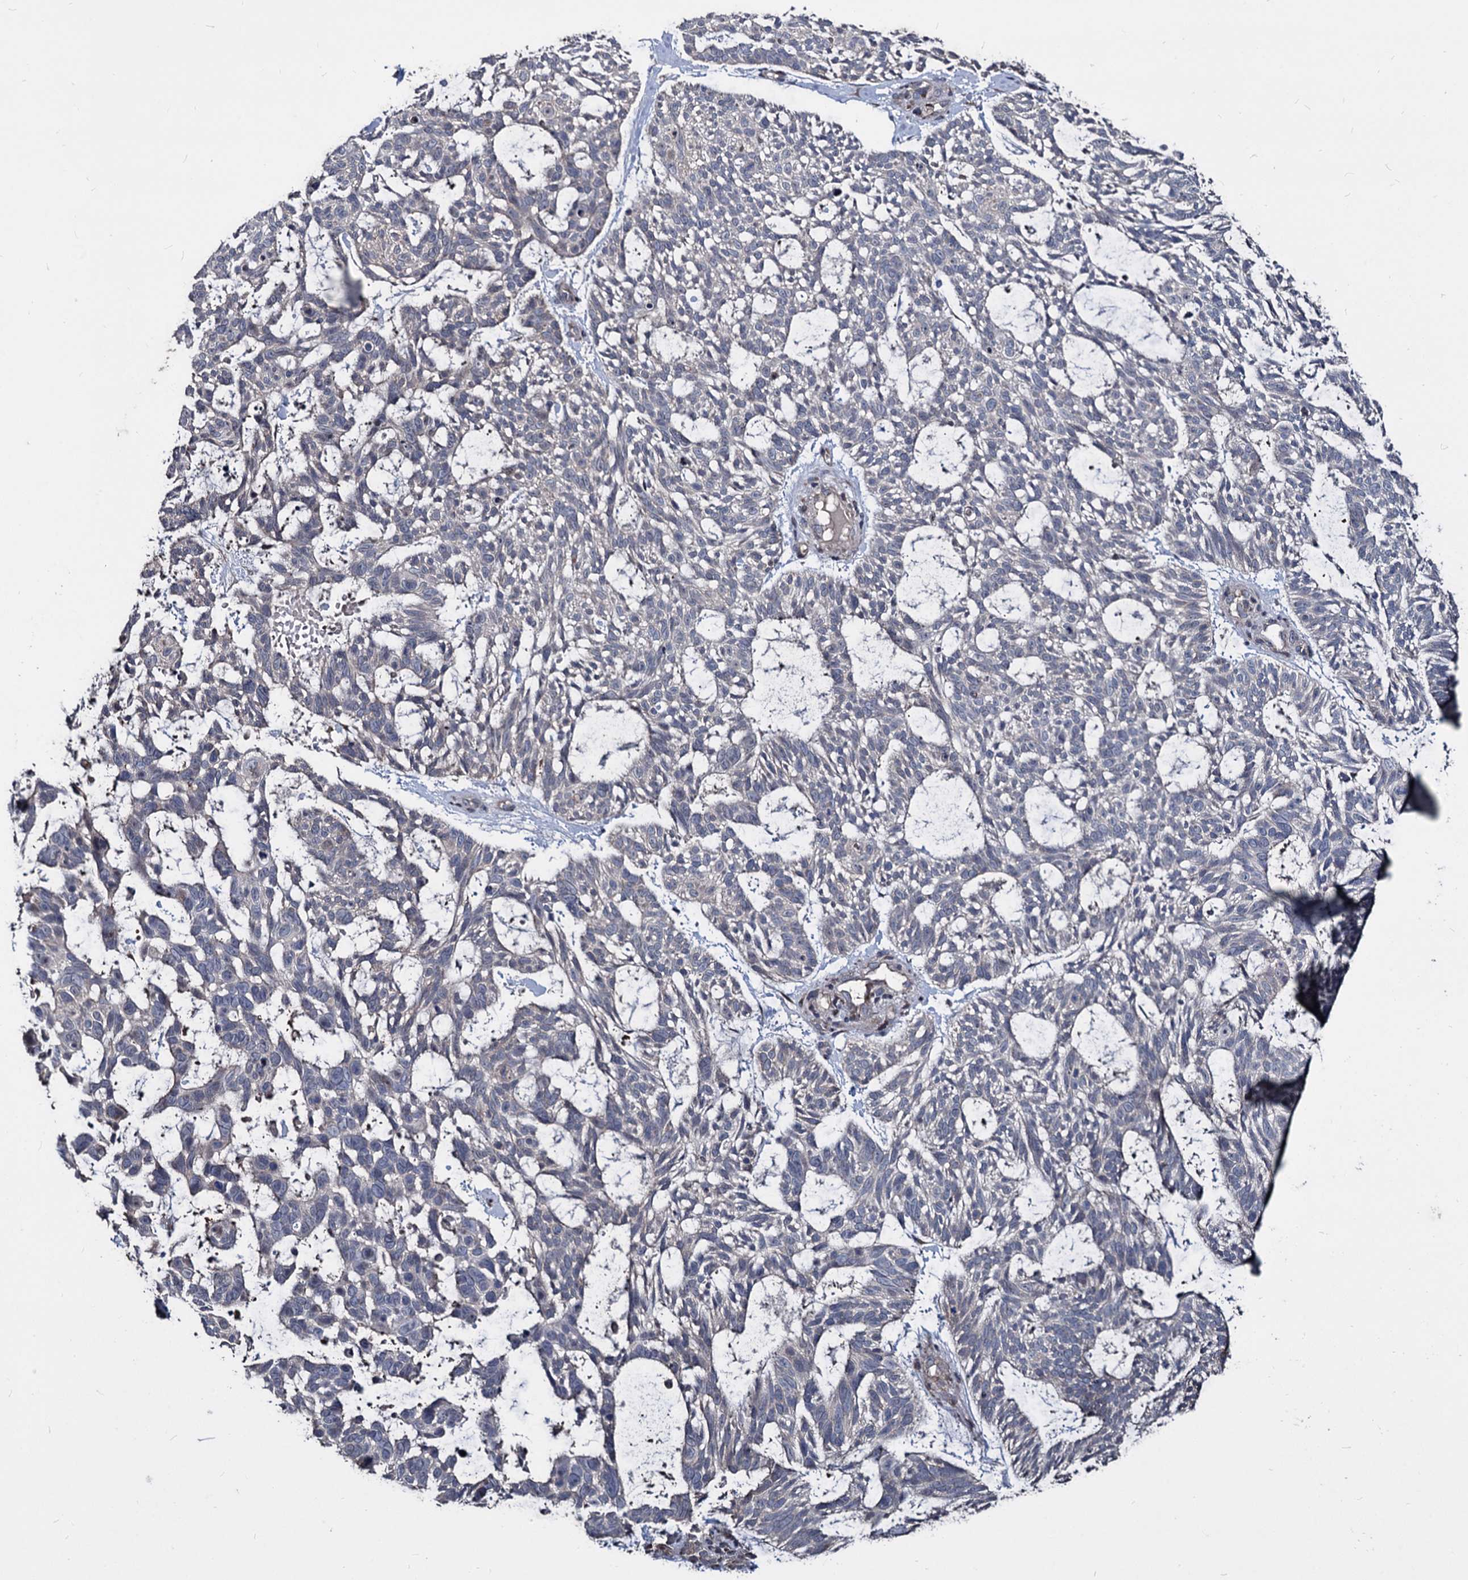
{"staining": {"intensity": "negative", "quantity": "none", "location": "none"}, "tissue": "skin cancer", "cell_type": "Tumor cells", "image_type": "cancer", "snomed": [{"axis": "morphology", "description": "Basal cell carcinoma"}, {"axis": "topography", "description": "Skin"}], "caption": "High magnification brightfield microscopy of skin cancer stained with DAB (3,3'-diaminobenzidine) (brown) and counterstained with hematoxylin (blue): tumor cells show no significant staining.", "gene": "SMAGP", "patient": {"sex": "male", "age": 88}}